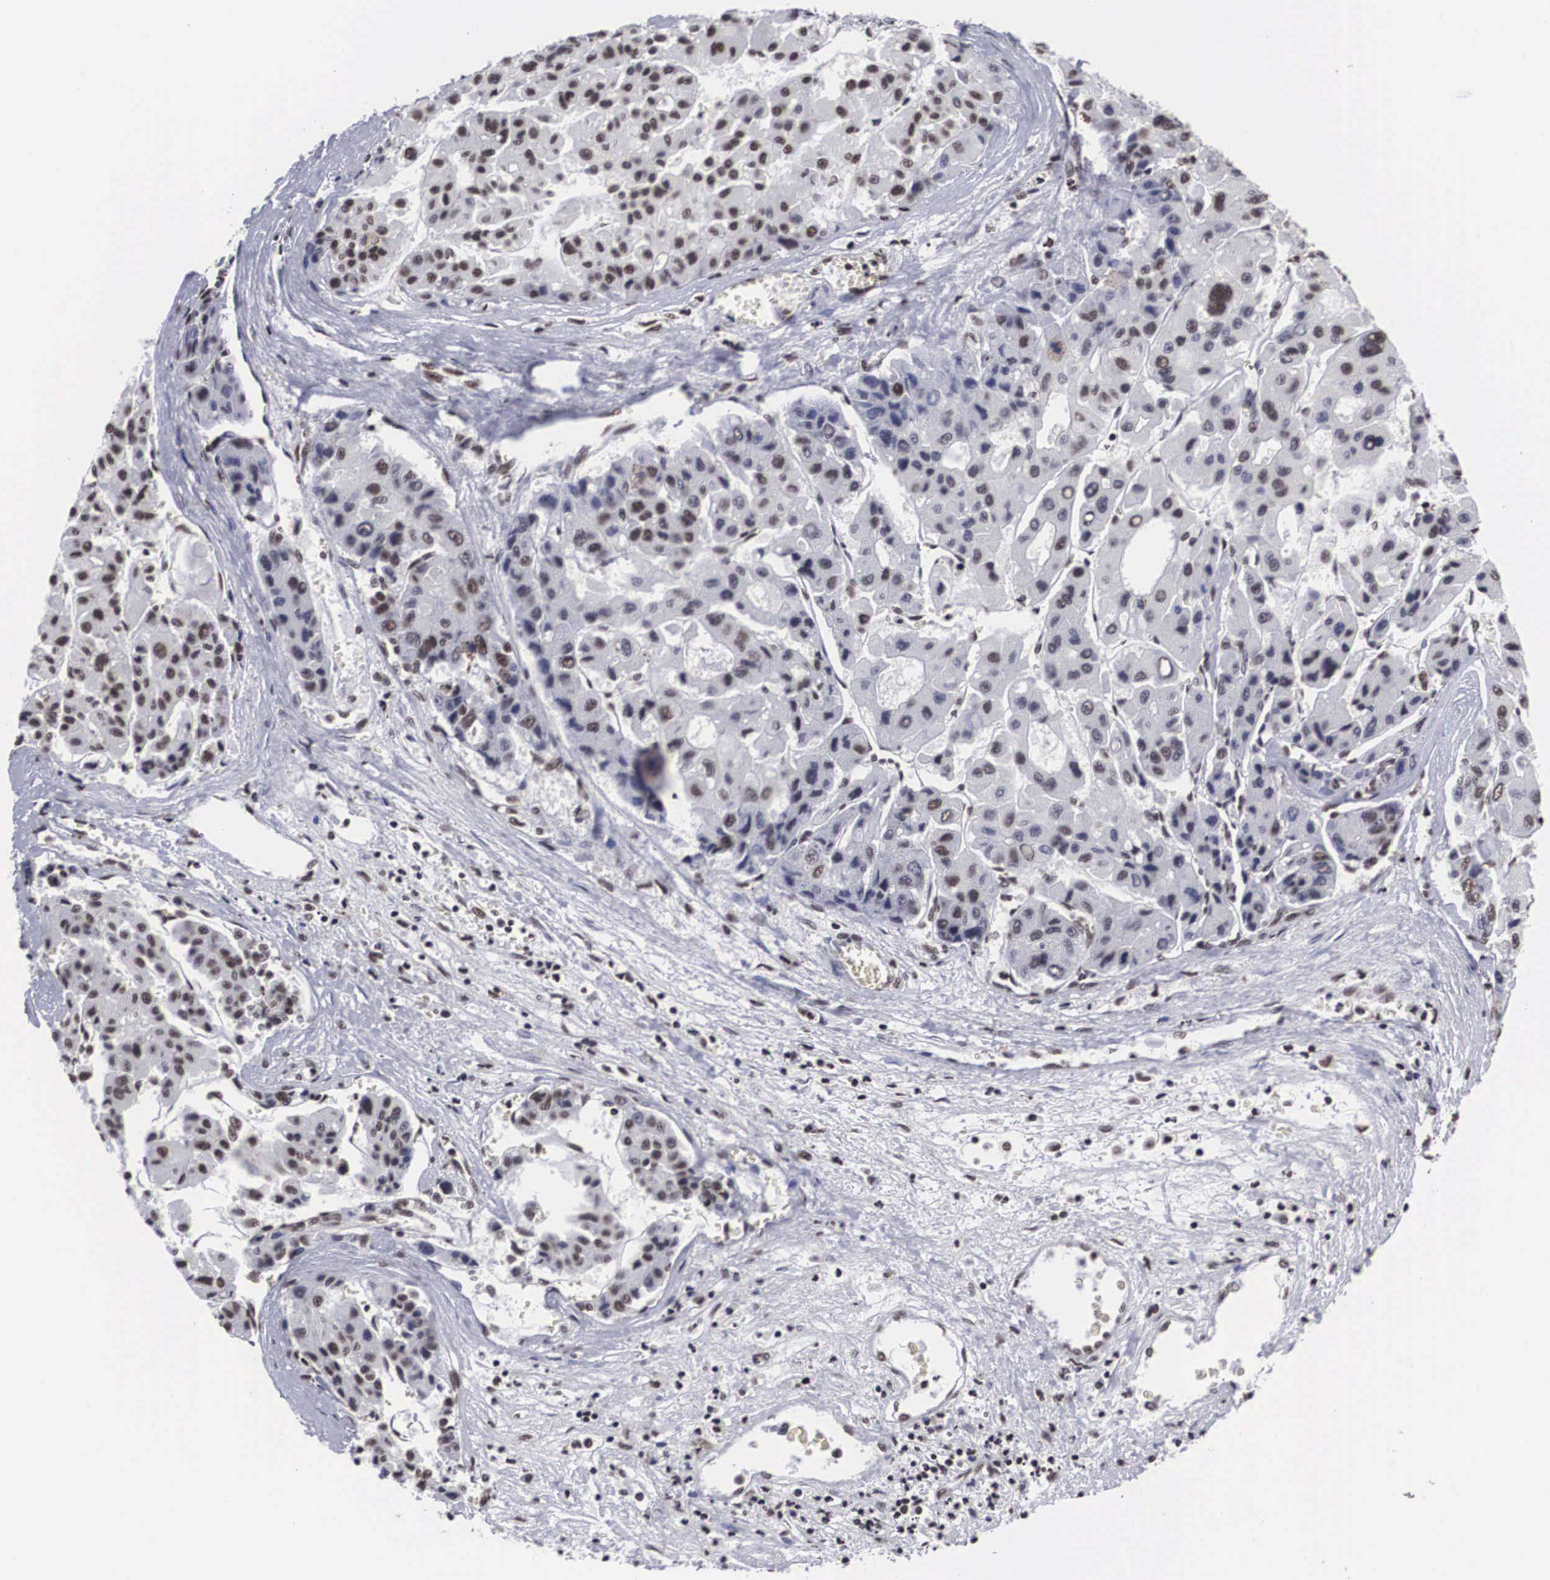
{"staining": {"intensity": "moderate", "quantity": ">75%", "location": "nuclear"}, "tissue": "liver cancer", "cell_type": "Tumor cells", "image_type": "cancer", "snomed": [{"axis": "morphology", "description": "Carcinoma, Hepatocellular, NOS"}, {"axis": "topography", "description": "Liver"}], "caption": "An immunohistochemistry (IHC) photomicrograph of tumor tissue is shown. Protein staining in brown shows moderate nuclear positivity in liver cancer within tumor cells. (IHC, brightfield microscopy, high magnification).", "gene": "ACIN1", "patient": {"sex": "male", "age": 64}}